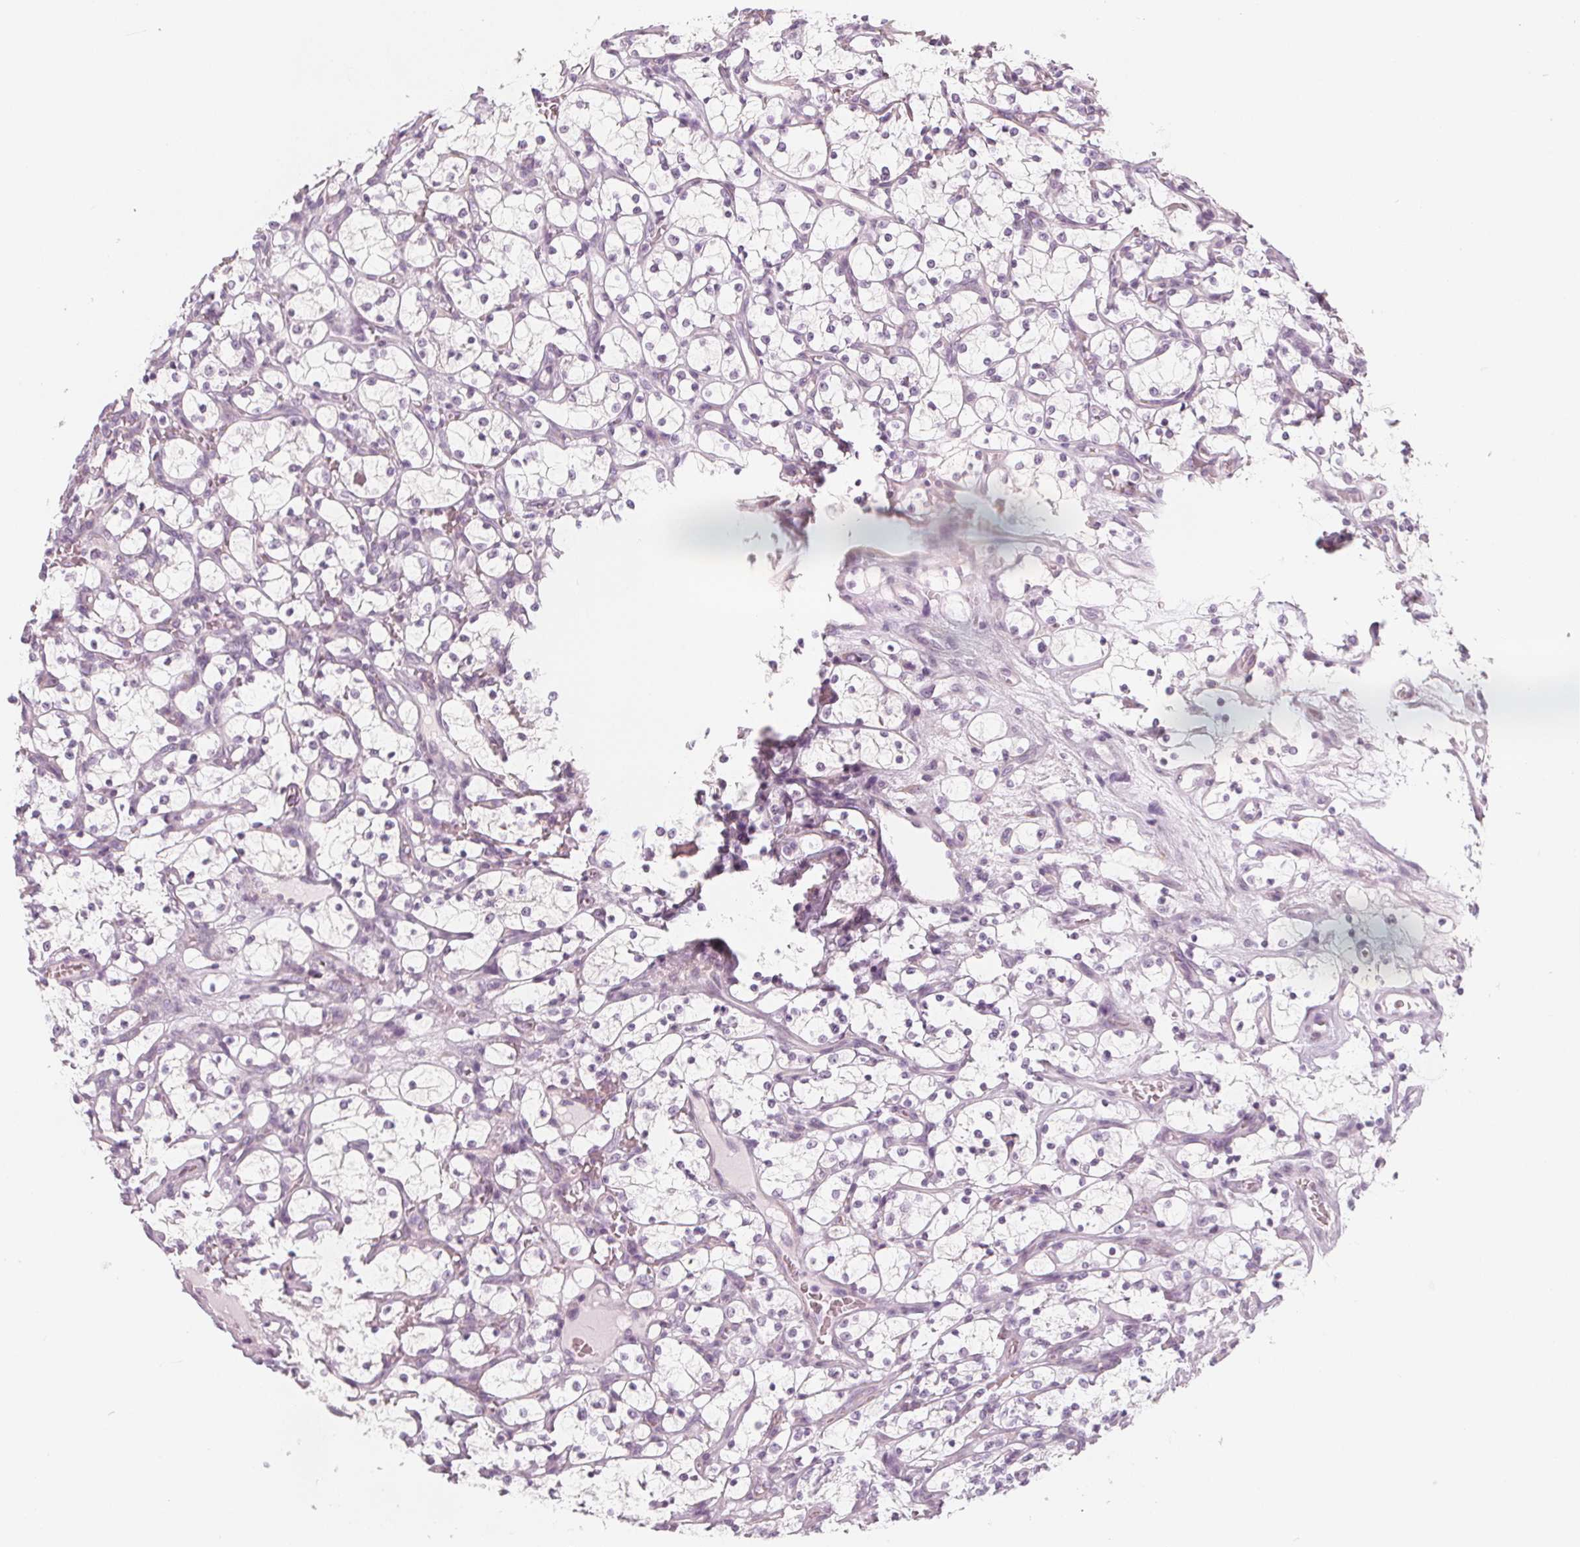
{"staining": {"intensity": "negative", "quantity": "none", "location": "none"}, "tissue": "renal cancer", "cell_type": "Tumor cells", "image_type": "cancer", "snomed": [{"axis": "morphology", "description": "Adenocarcinoma, NOS"}, {"axis": "topography", "description": "Kidney"}], "caption": "Immunohistochemistry (IHC) image of human adenocarcinoma (renal) stained for a protein (brown), which exhibits no positivity in tumor cells.", "gene": "MAP1A", "patient": {"sex": "female", "age": 69}}